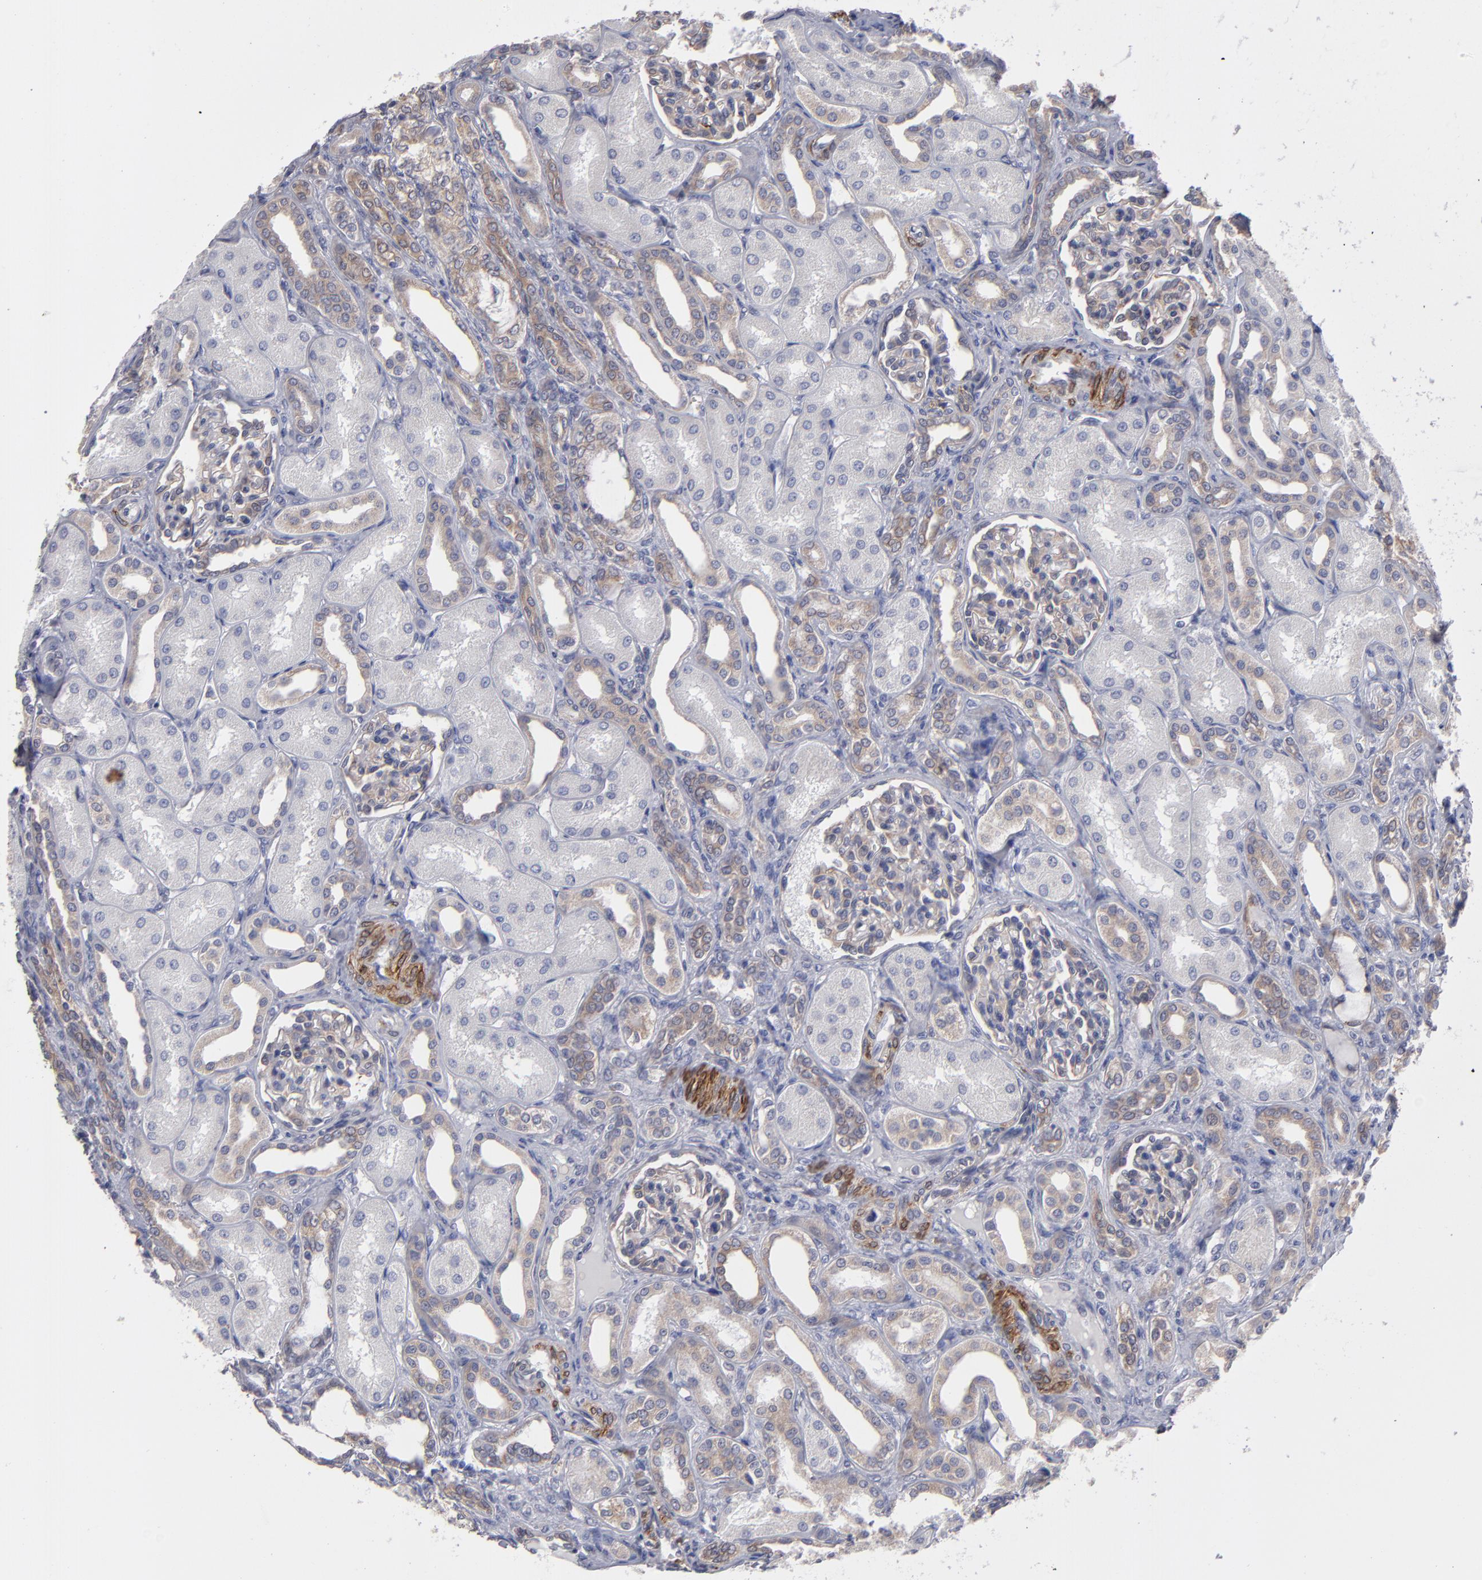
{"staining": {"intensity": "weak", "quantity": "<25%", "location": "cytoplasmic/membranous"}, "tissue": "kidney", "cell_type": "Cells in glomeruli", "image_type": "normal", "snomed": [{"axis": "morphology", "description": "Normal tissue, NOS"}, {"axis": "topography", "description": "Kidney"}], "caption": "The image shows no staining of cells in glomeruli in unremarkable kidney. Brightfield microscopy of immunohistochemistry (IHC) stained with DAB (3,3'-diaminobenzidine) (brown) and hematoxylin (blue), captured at high magnification.", "gene": "SLMAP", "patient": {"sex": "male", "age": 7}}